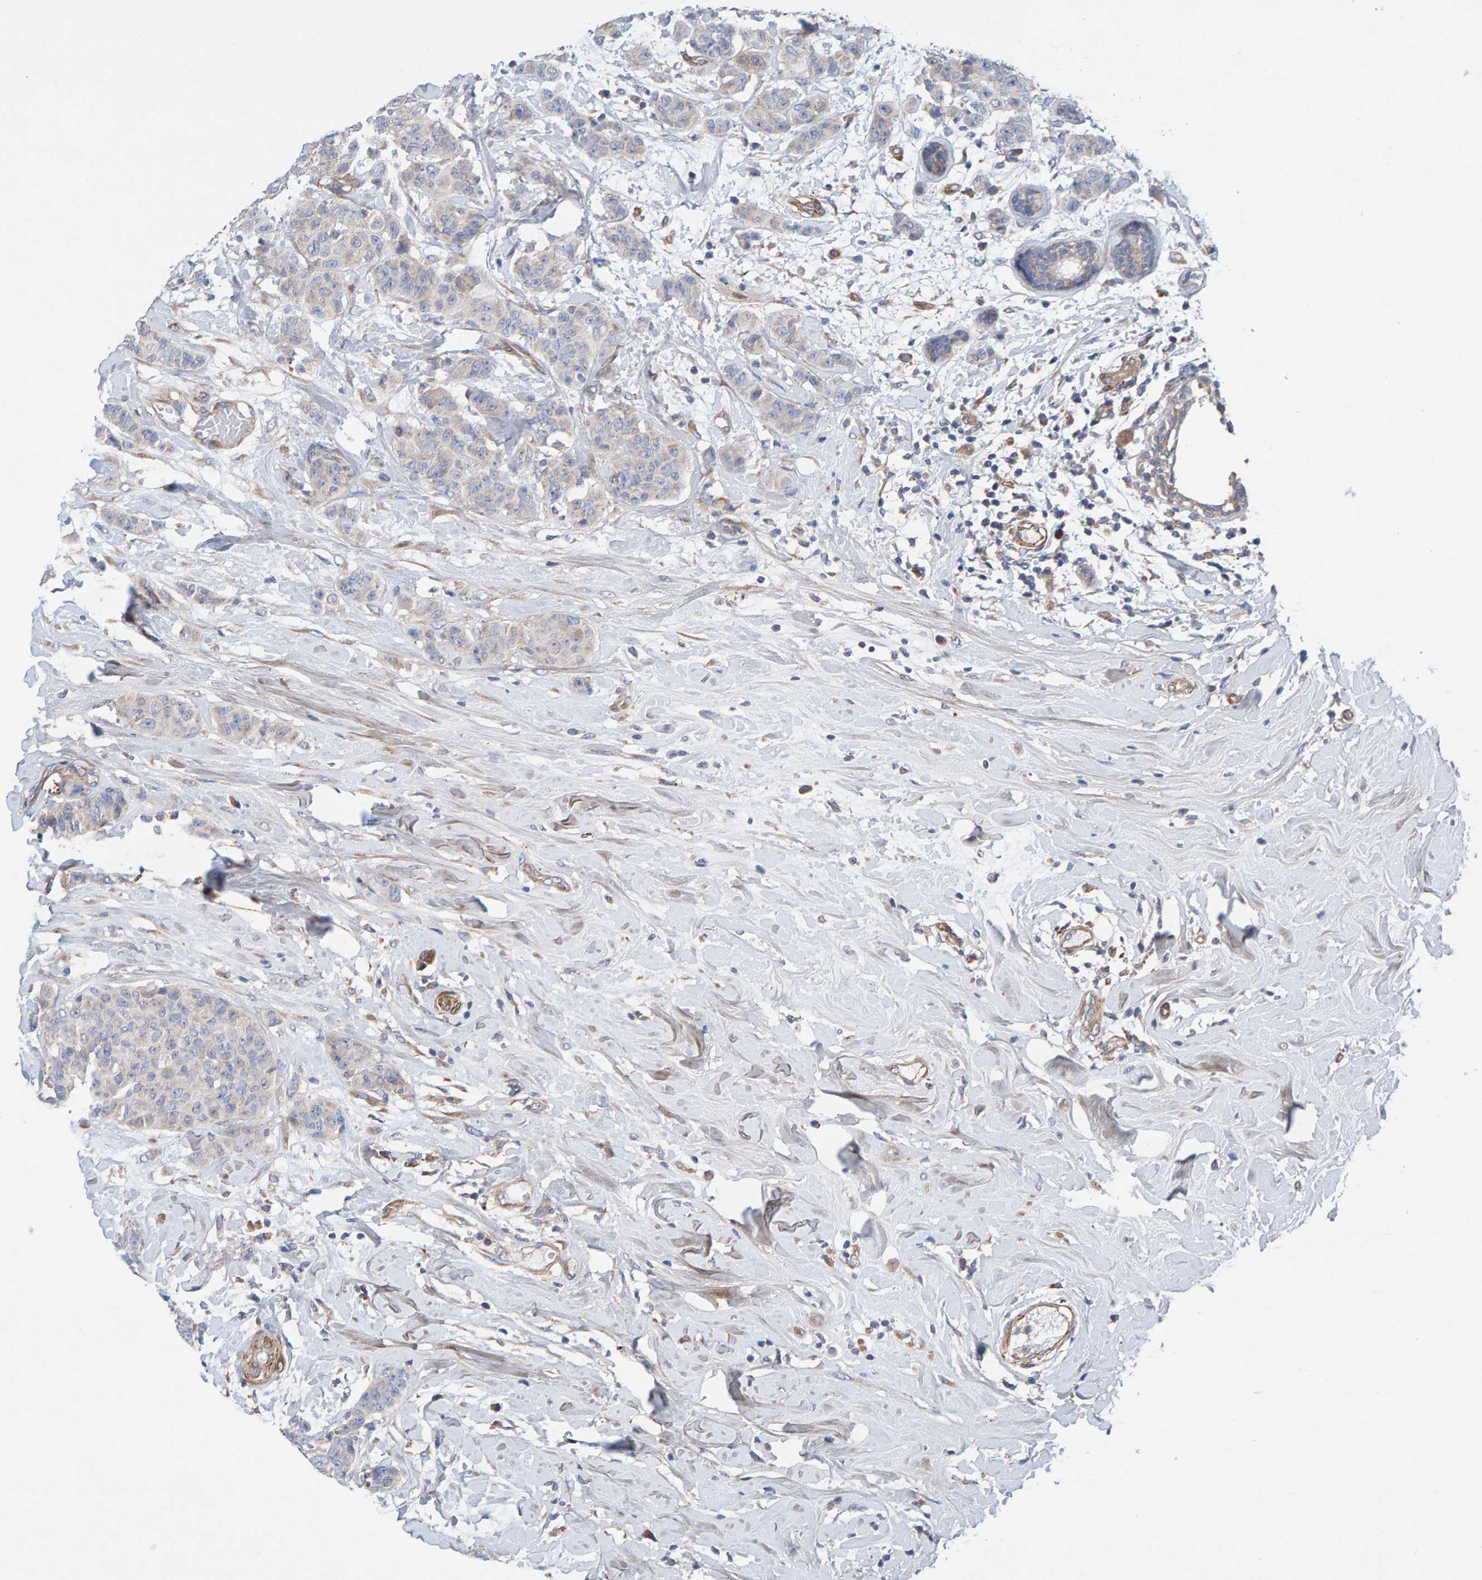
{"staining": {"intensity": "weak", "quantity": "<25%", "location": "cytoplasmic/membranous"}, "tissue": "breast cancer", "cell_type": "Tumor cells", "image_type": "cancer", "snomed": [{"axis": "morphology", "description": "Normal tissue, NOS"}, {"axis": "morphology", "description": "Duct carcinoma"}, {"axis": "topography", "description": "Breast"}], "caption": "Breast cancer stained for a protein using immunohistochemistry shows no positivity tumor cells.", "gene": "CDK5RAP3", "patient": {"sex": "female", "age": 40}}